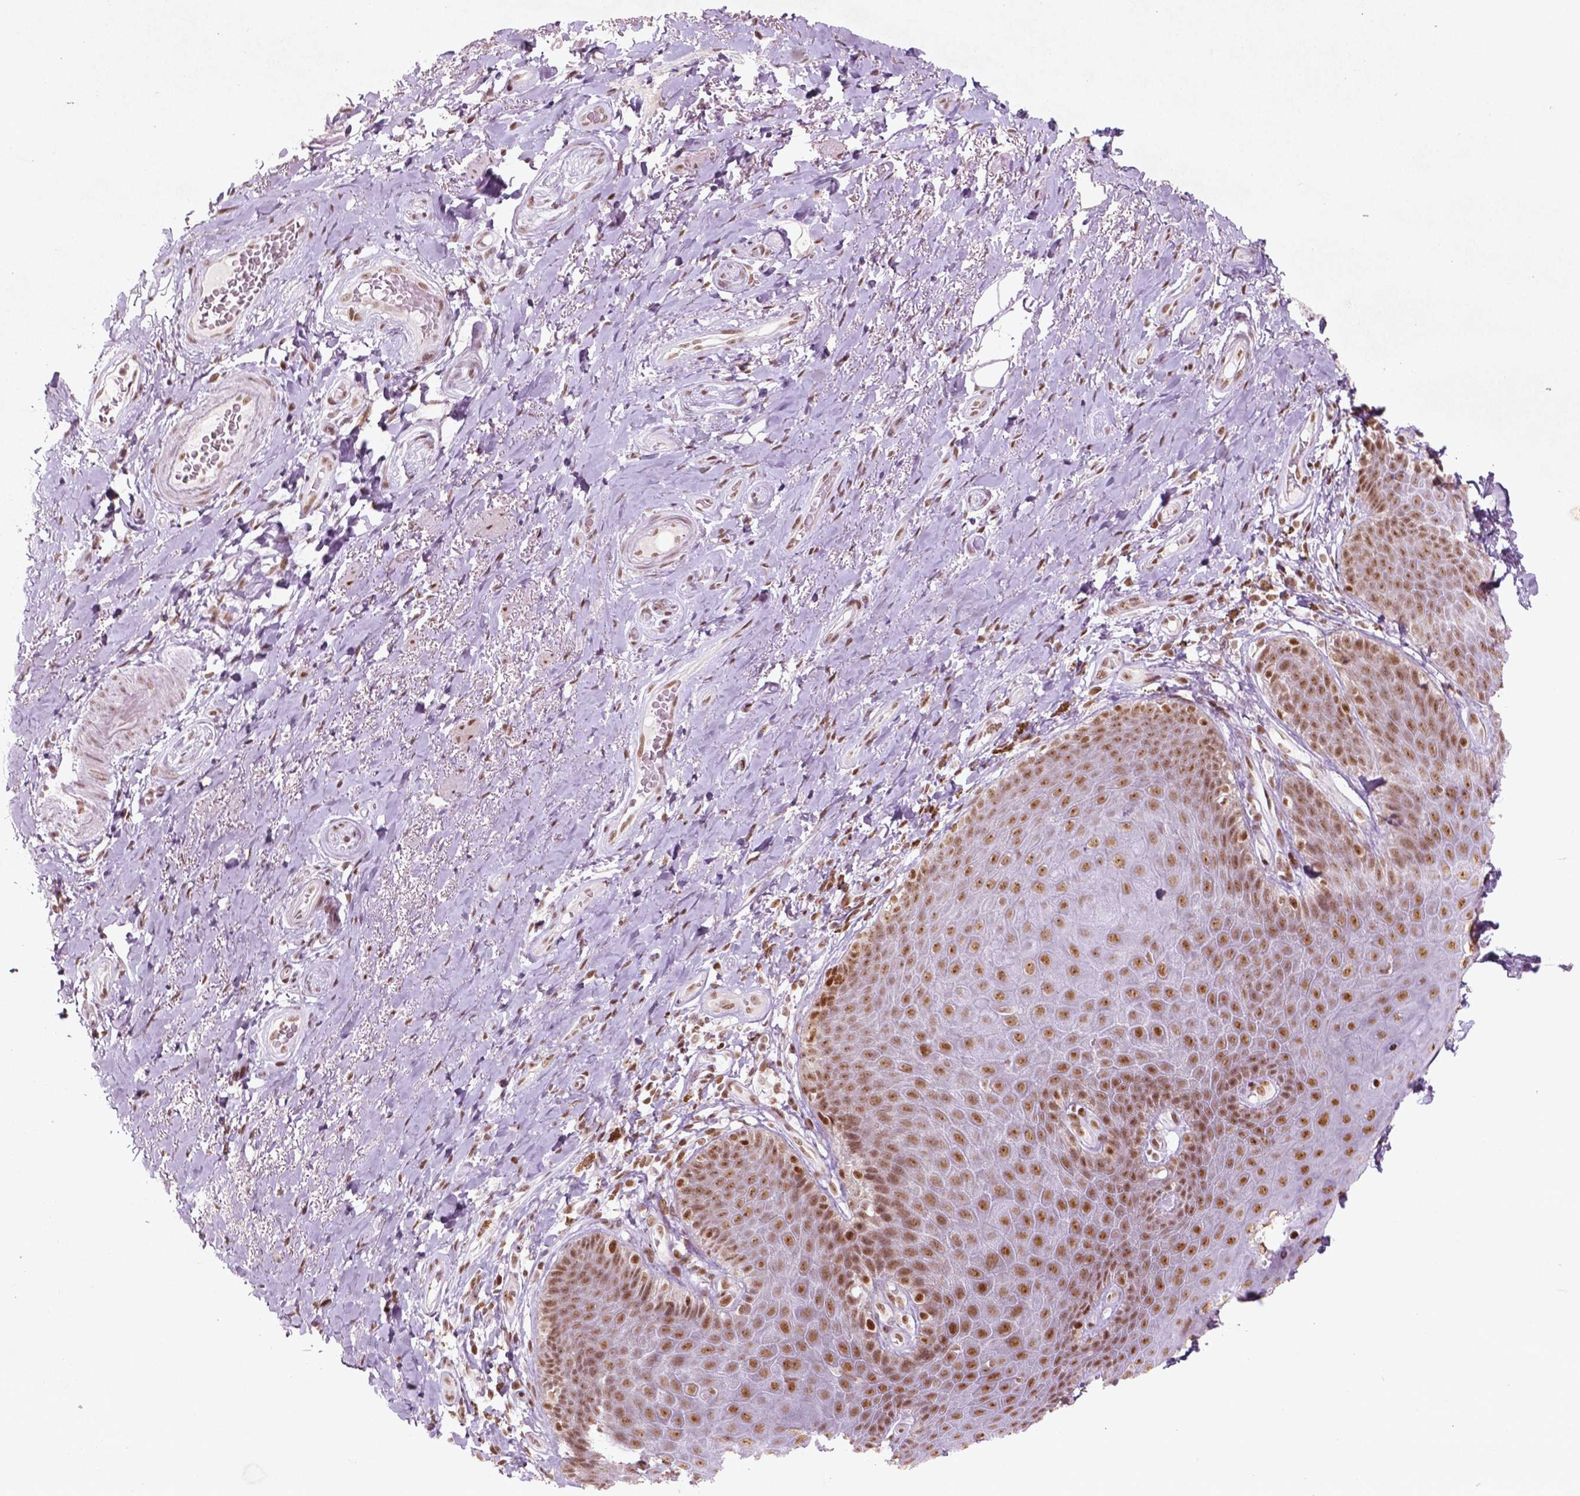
{"staining": {"intensity": "moderate", "quantity": ">75%", "location": "nuclear"}, "tissue": "adipose tissue", "cell_type": "Adipocytes", "image_type": "normal", "snomed": [{"axis": "morphology", "description": "Normal tissue, NOS"}, {"axis": "topography", "description": "Anal"}, {"axis": "topography", "description": "Peripheral nerve tissue"}], "caption": "Immunohistochemical staining of normal human adipose tissue shows medium levels of moderate nuclear positivity in approximately >75% of adipocytes. (Stains: DAB in brown, nuclei in blue, Microscopy: brightfield microscopy at high magnification).", "gene": "HMG20B", "patient": {"sex": "male", "age": 53}}